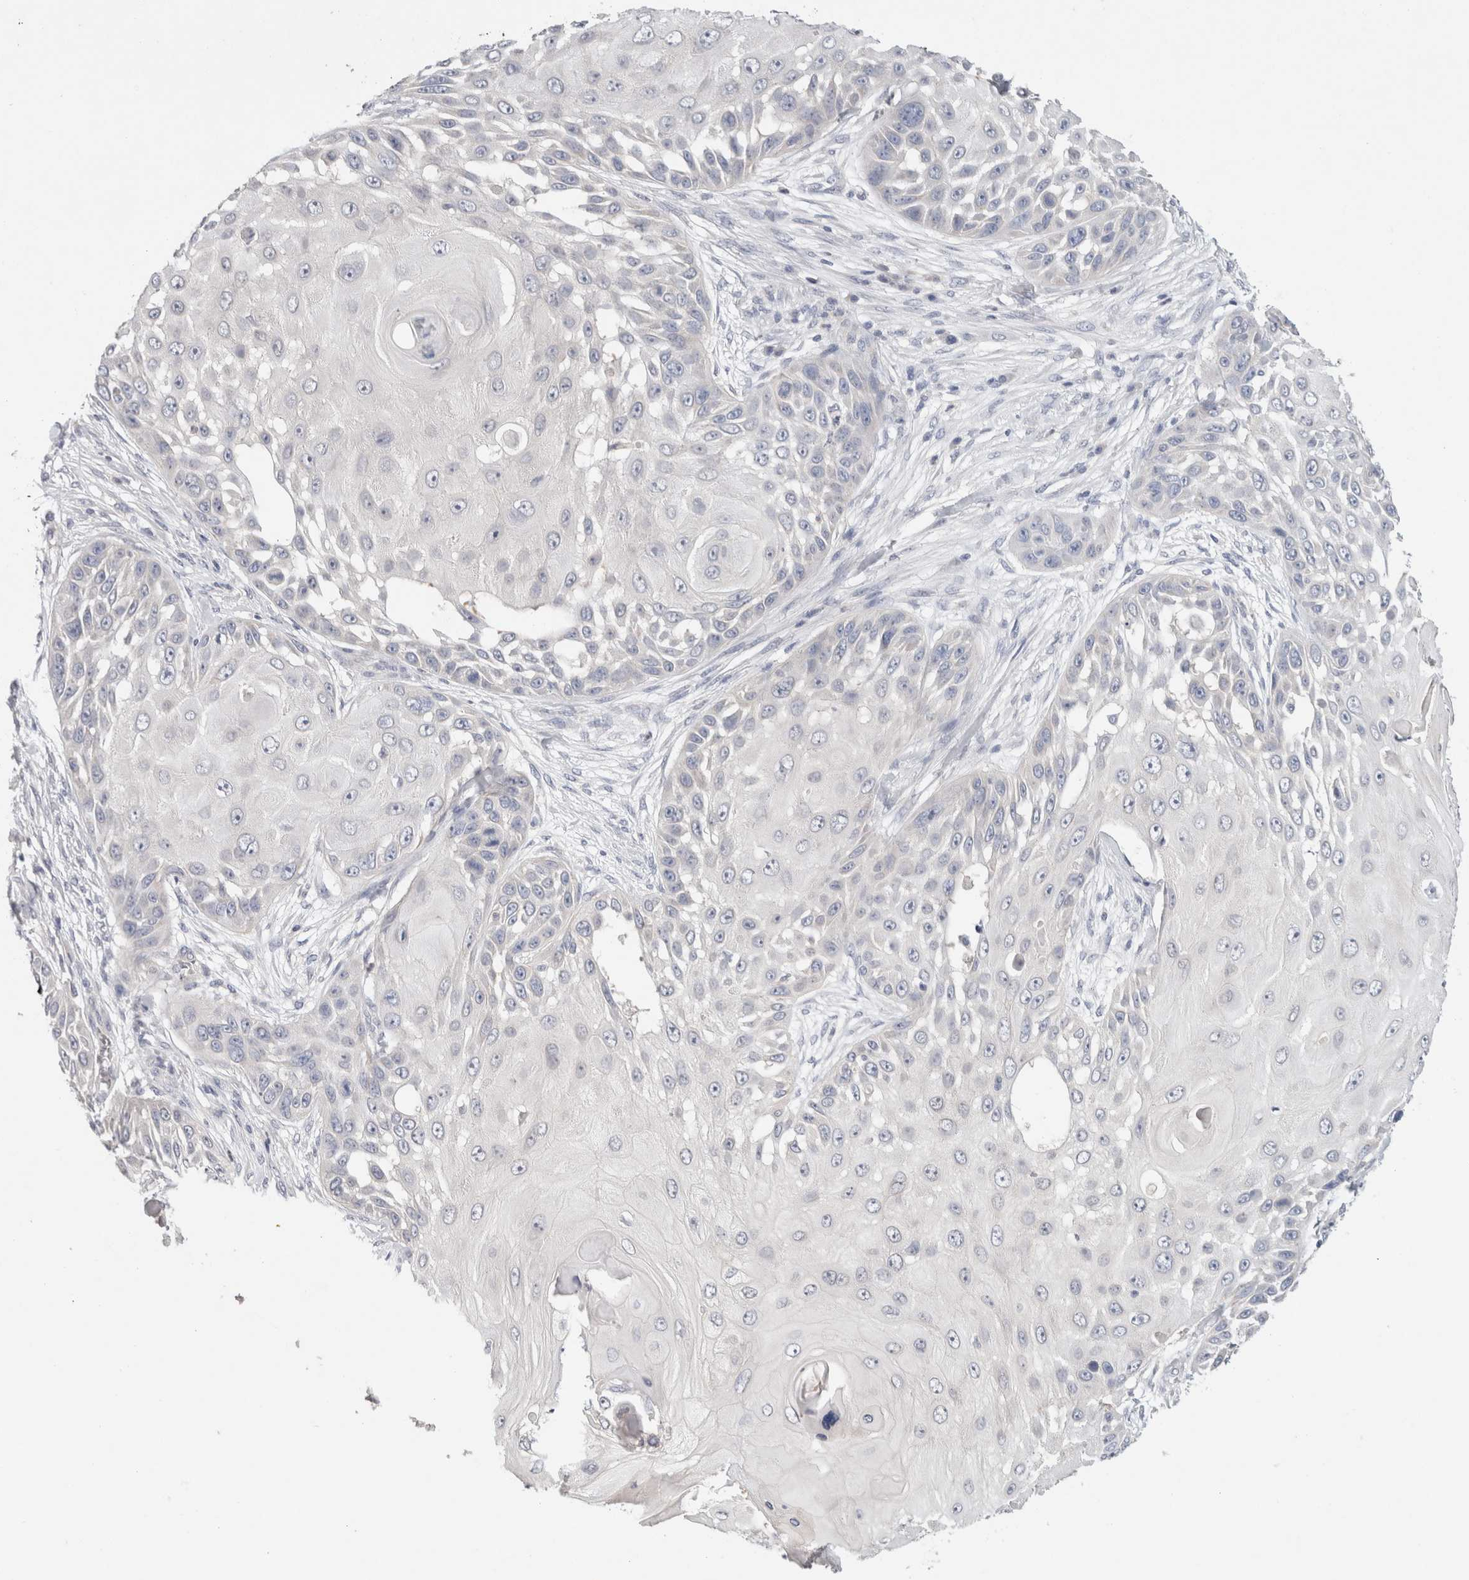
{"staining": {"intensity": "negative", "quantity": "none", "location": "none"}, "tissue": "skin cancer", "cell_type": "Tumor cells", "image_type": "cancer", "snomed": [{"axis": "morphology", "description": "Squamous cell carcinoma, NOS"}, {"axis": "topography", "description": "Skin"}], "caption": "Skin cancer stained for a protein using IHC displays no expression tumor cells.", "gene": "MPP2", "patient": {"sex": "female", "age": 44}}